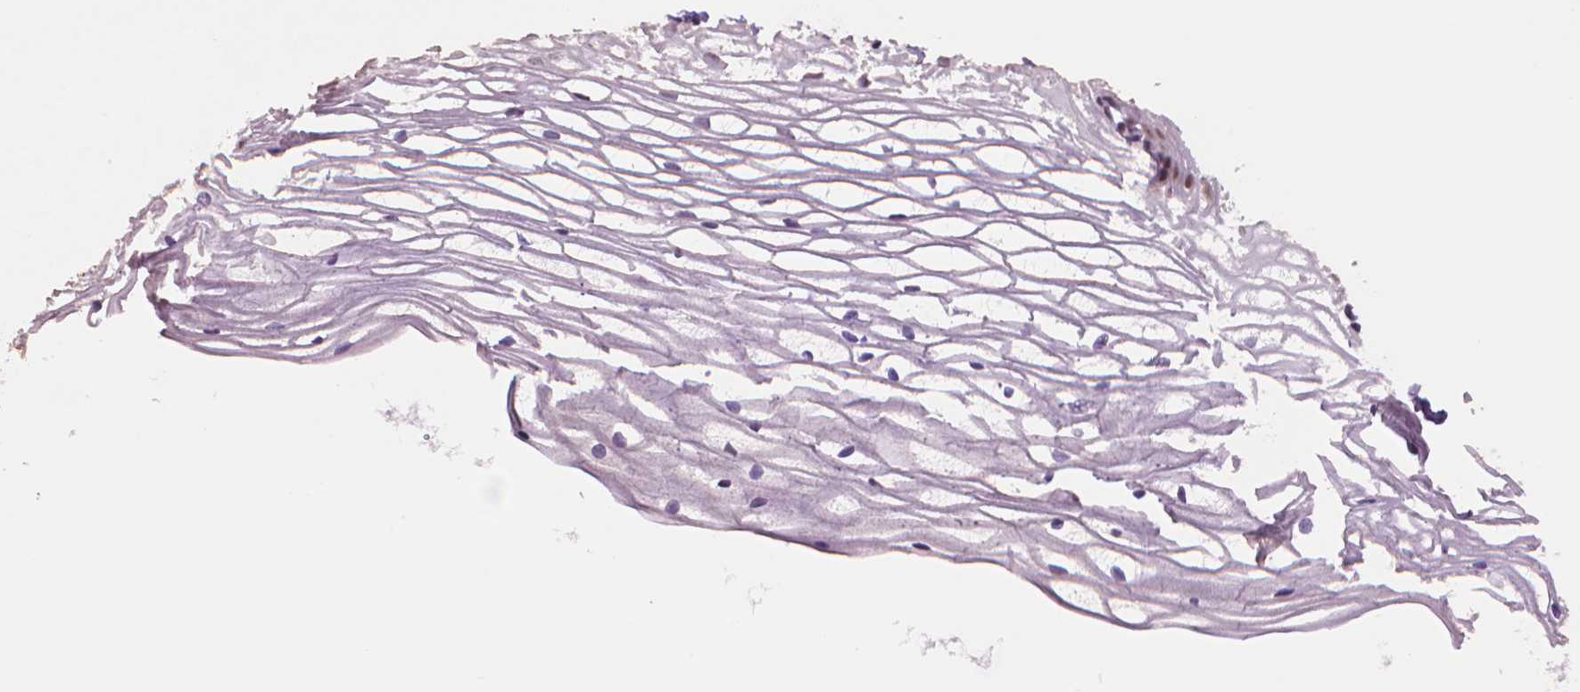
{"staining": {"intensity": "moderate", "quantity": "25%-75%", "location": "nuclear"}, "tissue": "cervix", "cell_type": "Glandular cells", "image_type": "normal", "snomed": [{"axis": "morphology", "description": "Normal tissue, NOS"}, {"axis": "topography", "description": "Cervix"}], "caption": "Immunohistochemistry image of normal human cervix stained for a protein (brown), which shows medium levels of moderate nuclear positivity in approximately 25%-75% of glandular cells.", "gene": "POLR3D", "patient": {"sex": "female", "age": 40}}